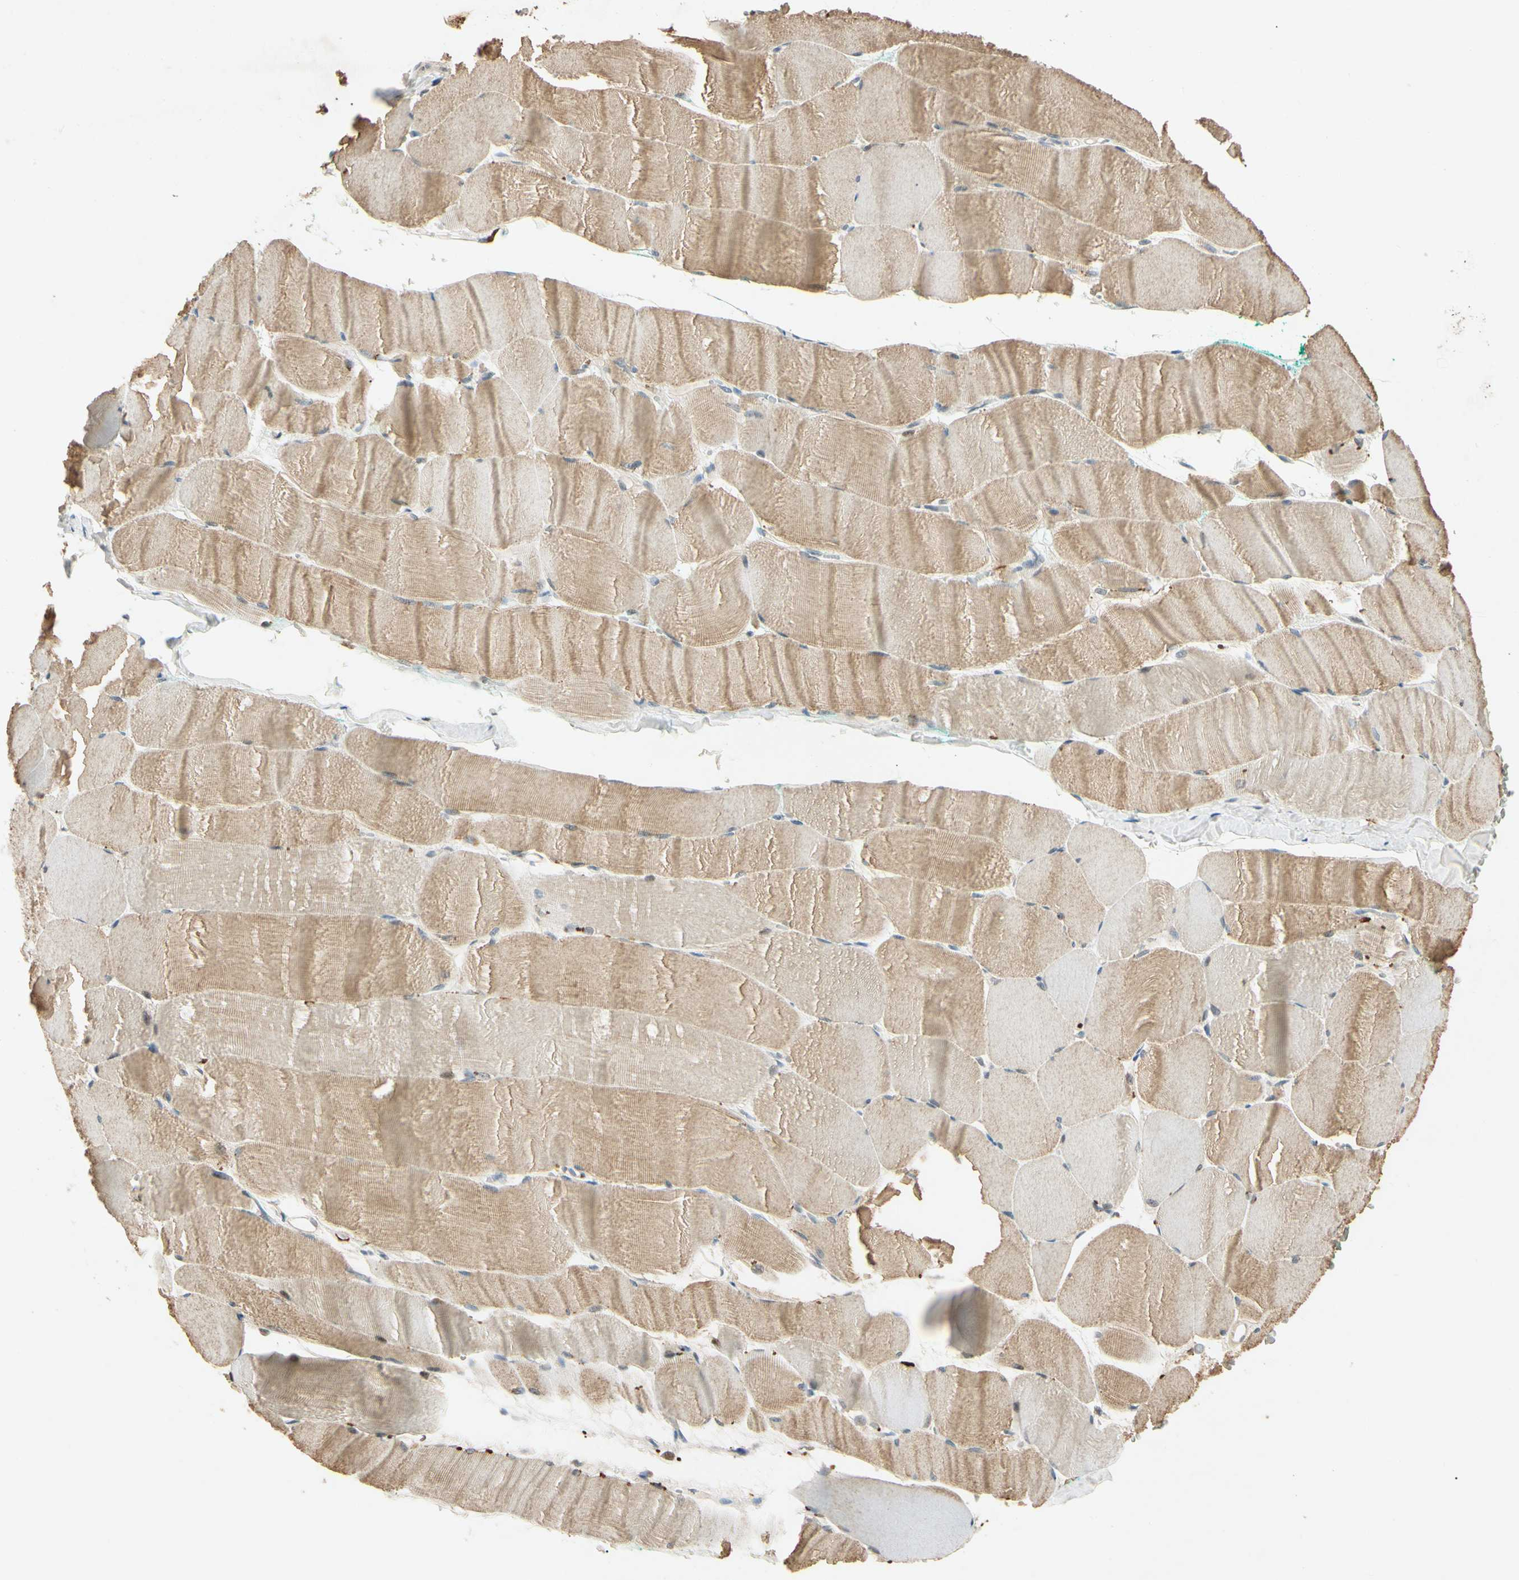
{"staining": {"intensity": "moderate", "quantity": "25%-75%", "location": "cytoplasmic/membranous"}, "tissue": "skeletal muscle", "cell_type": "Myocytes", "image_type": "normal", "snomed": [{"axis": "morphology", "description": "Normal tissue, NOS"}, {"axis": "morphology", "description": "Squamous cell carcinoma, NOS"}, {"axis": "topography", "description": "Skeletal muscle"}], "caption": "Immunohistochemistry image of benign skeletal muscle: human skeletal muscle stained using immunohistochemistry reveals medium levels of moderate protein expression localized specifically in the cytoplasmic/membranous of myocytes, appearing as a cytoplasmic/membranous brown color.", "gene": "HSPA1B", "patient": {"sex": "male", "age": 51}}